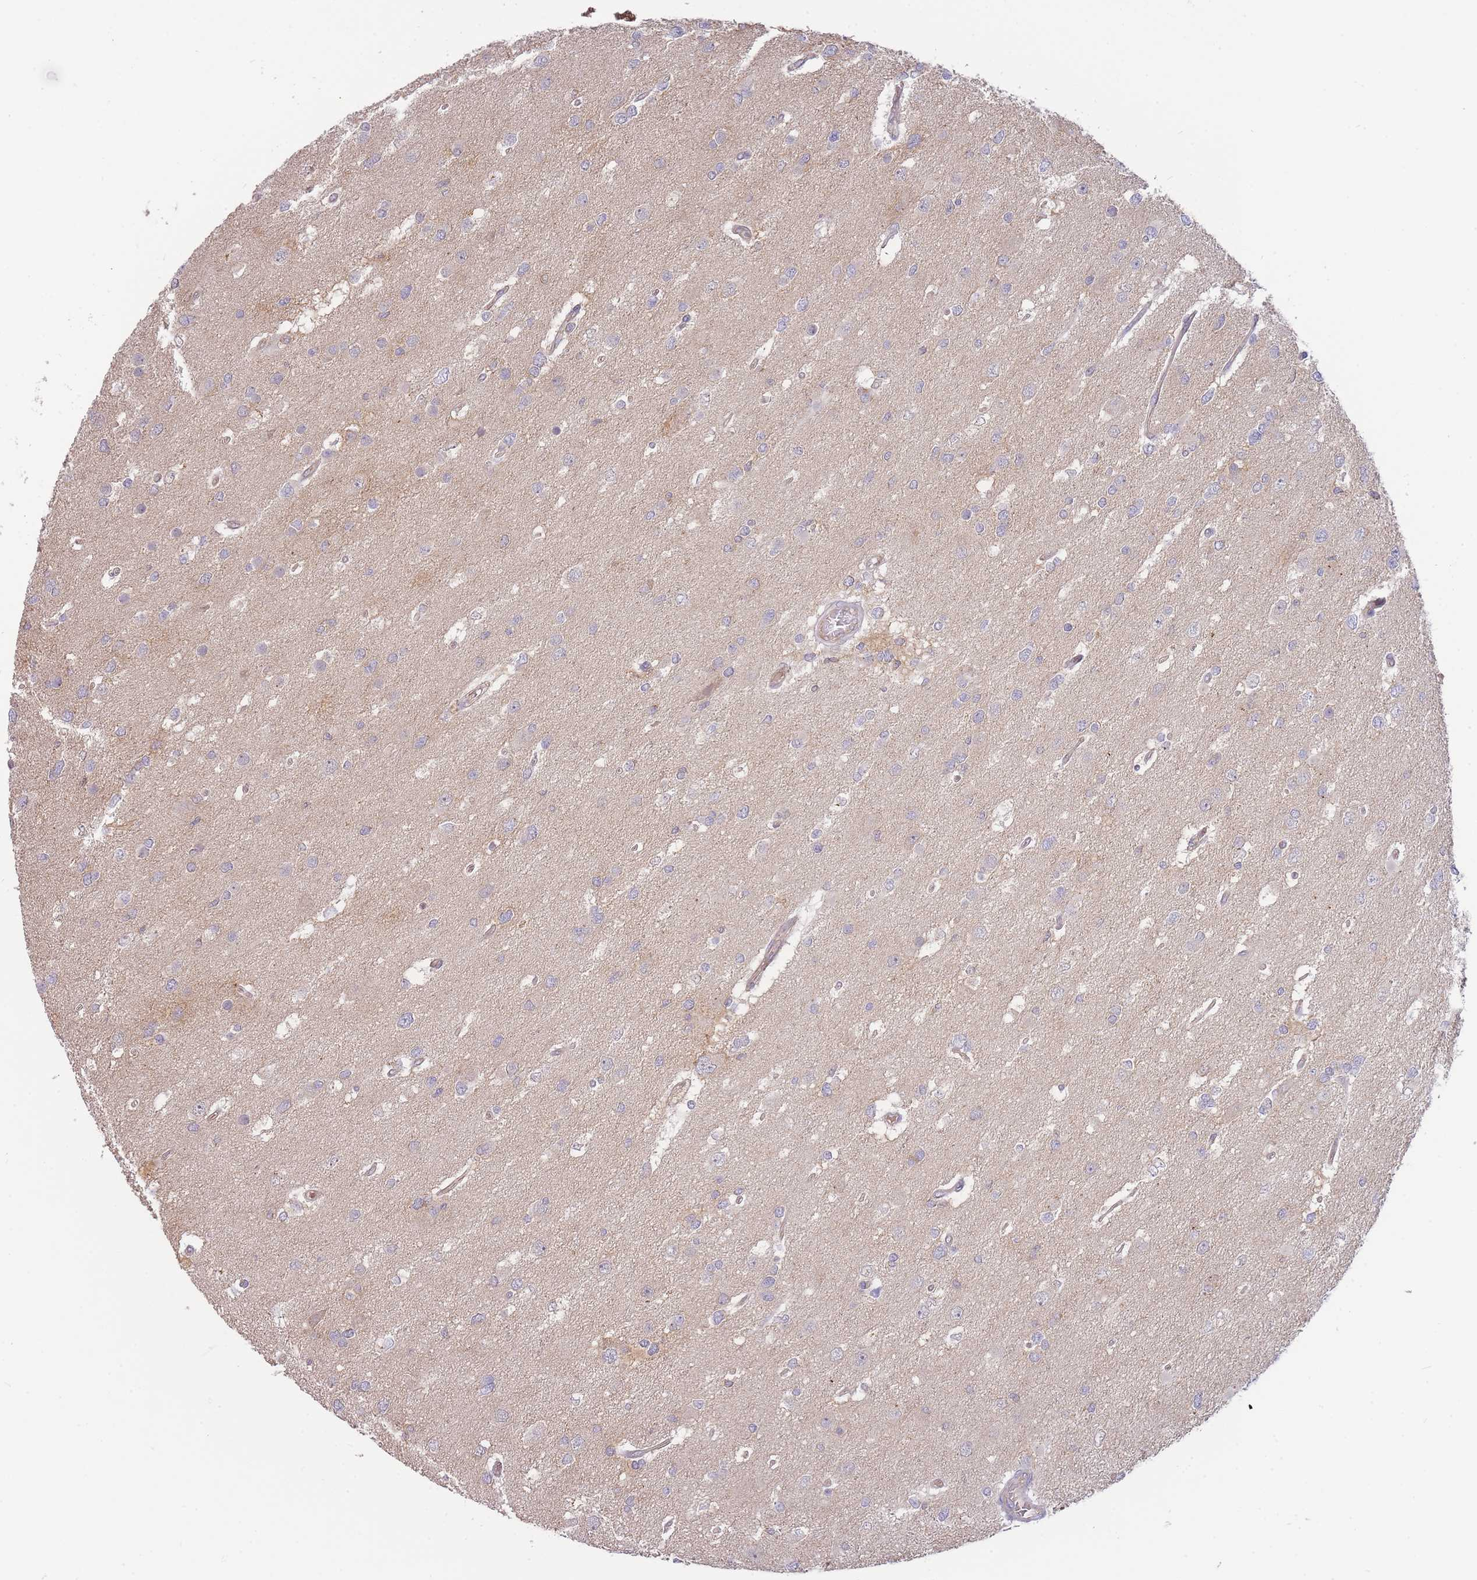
{"staining": {"intensity": "negative", "quantity": "none", "location": "none"}, "tissue": "glioma", "cell_type": "Tumor cells", "image_type": "cancer", "snomed": [{"axis": "morphology", "description": "Glioma, malignant, High grade"}, {"axis": "topography", "description": "Brain"}], "caption": "IHC micrograph of neoplastic tissue: glioma stained with DAB (3,3'-diaminobenzidine) shows no significant protein staining in tumor cells.", "gene": "NDUFAF5", "patient": {"sex": "male", "age": 53}}